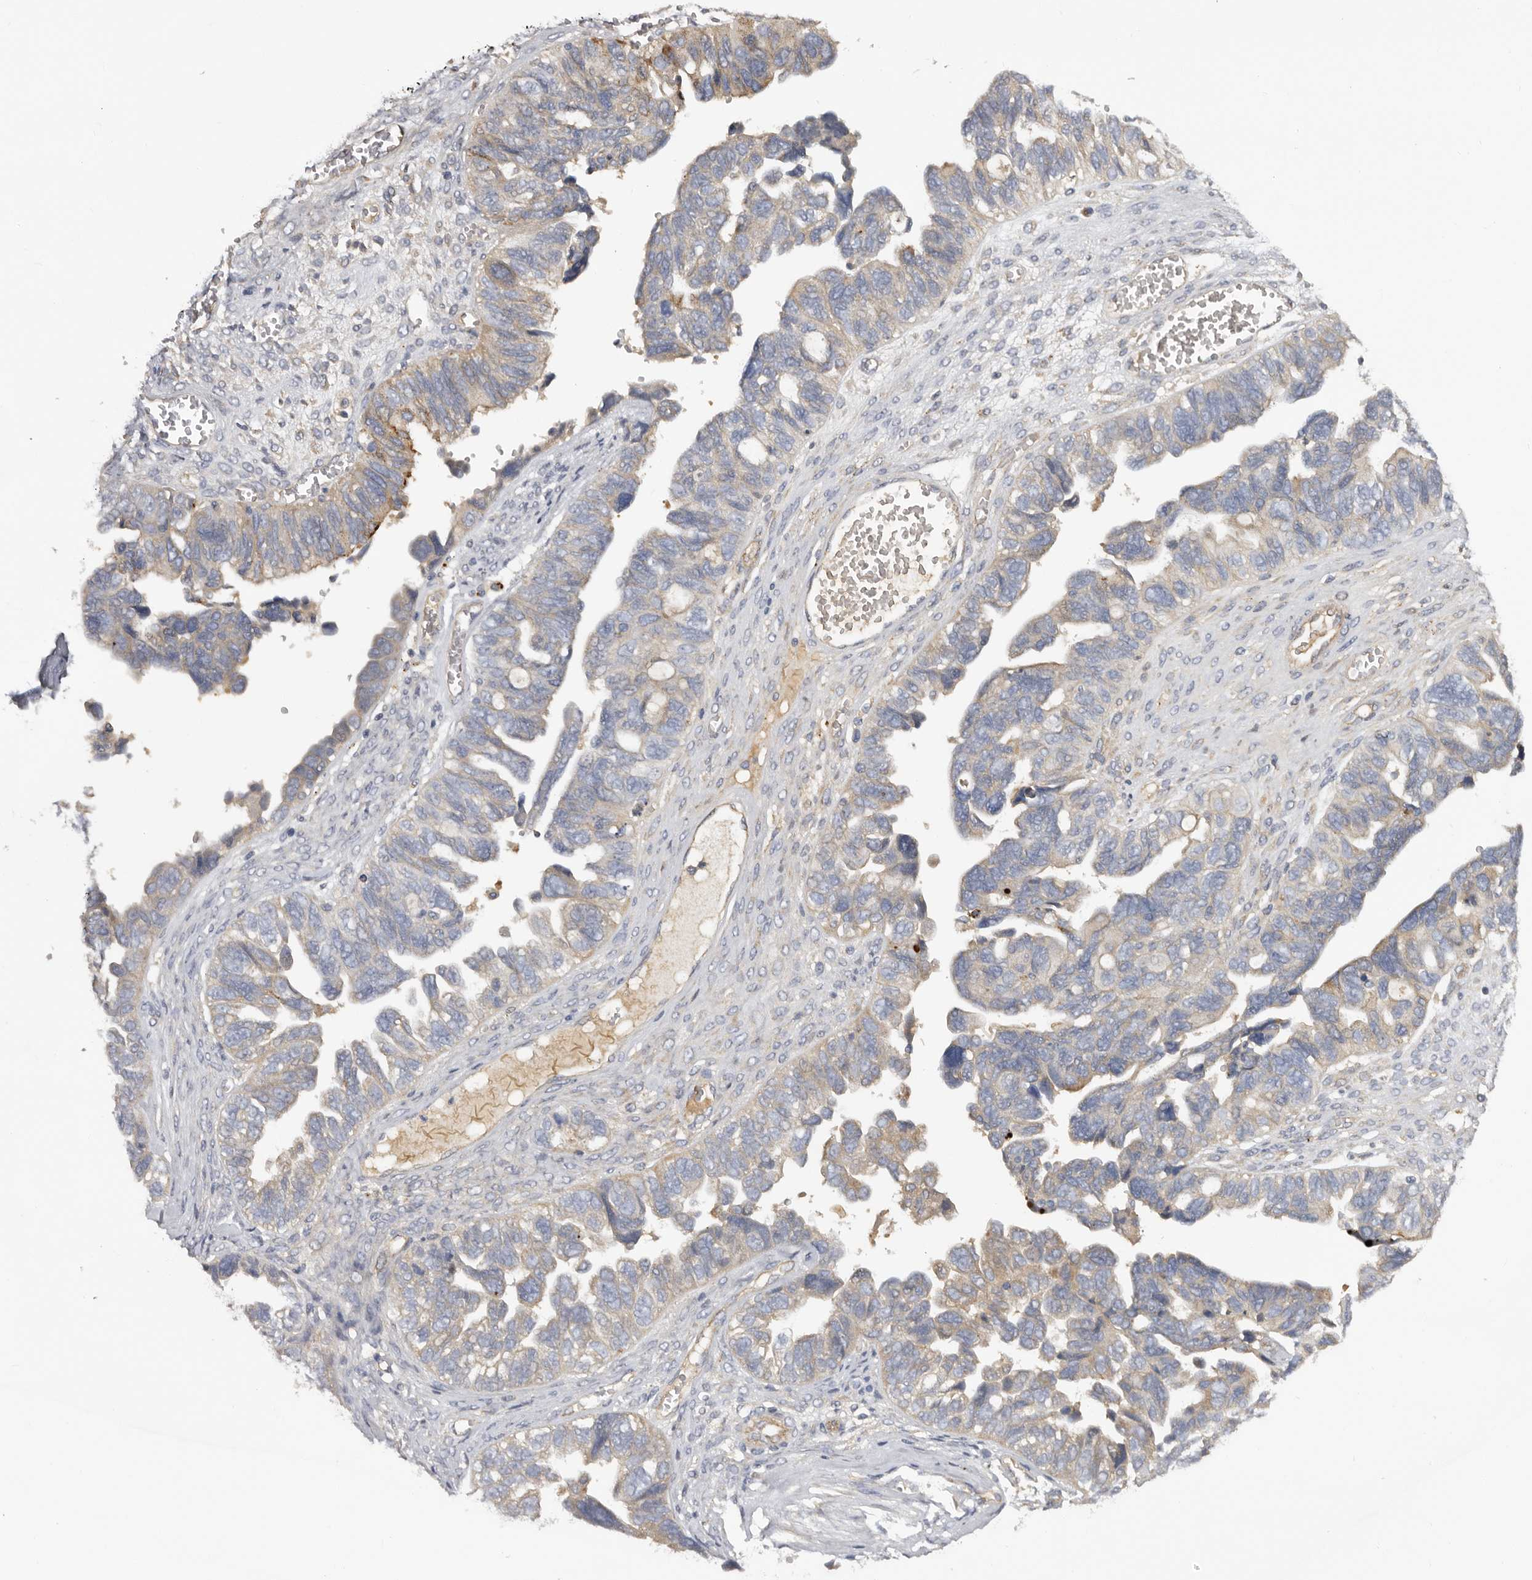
{"staining": {"intensity": "weak", "quantity": "25%-75%", "location": "cytoplasmic/membranous"}, "tissue": "ovarian cancer", "cell_type": "Tumor cells", "image_type": "cancer", "snomed": [{"axis": "morphology", "description": "Cystadenocarcinoma, serous, NOS"}, {"axis": "topography", "description": "Ovary"}], "caption": "Weak cytoplasmic/membranous positivity for a protein is appreciated in about 25%-75% of tumor cells of serous cystadenocarcinoma (ovarian) using IHC.", "gene": "INKA2", "patient": {"sex": "female", "age": 79}}